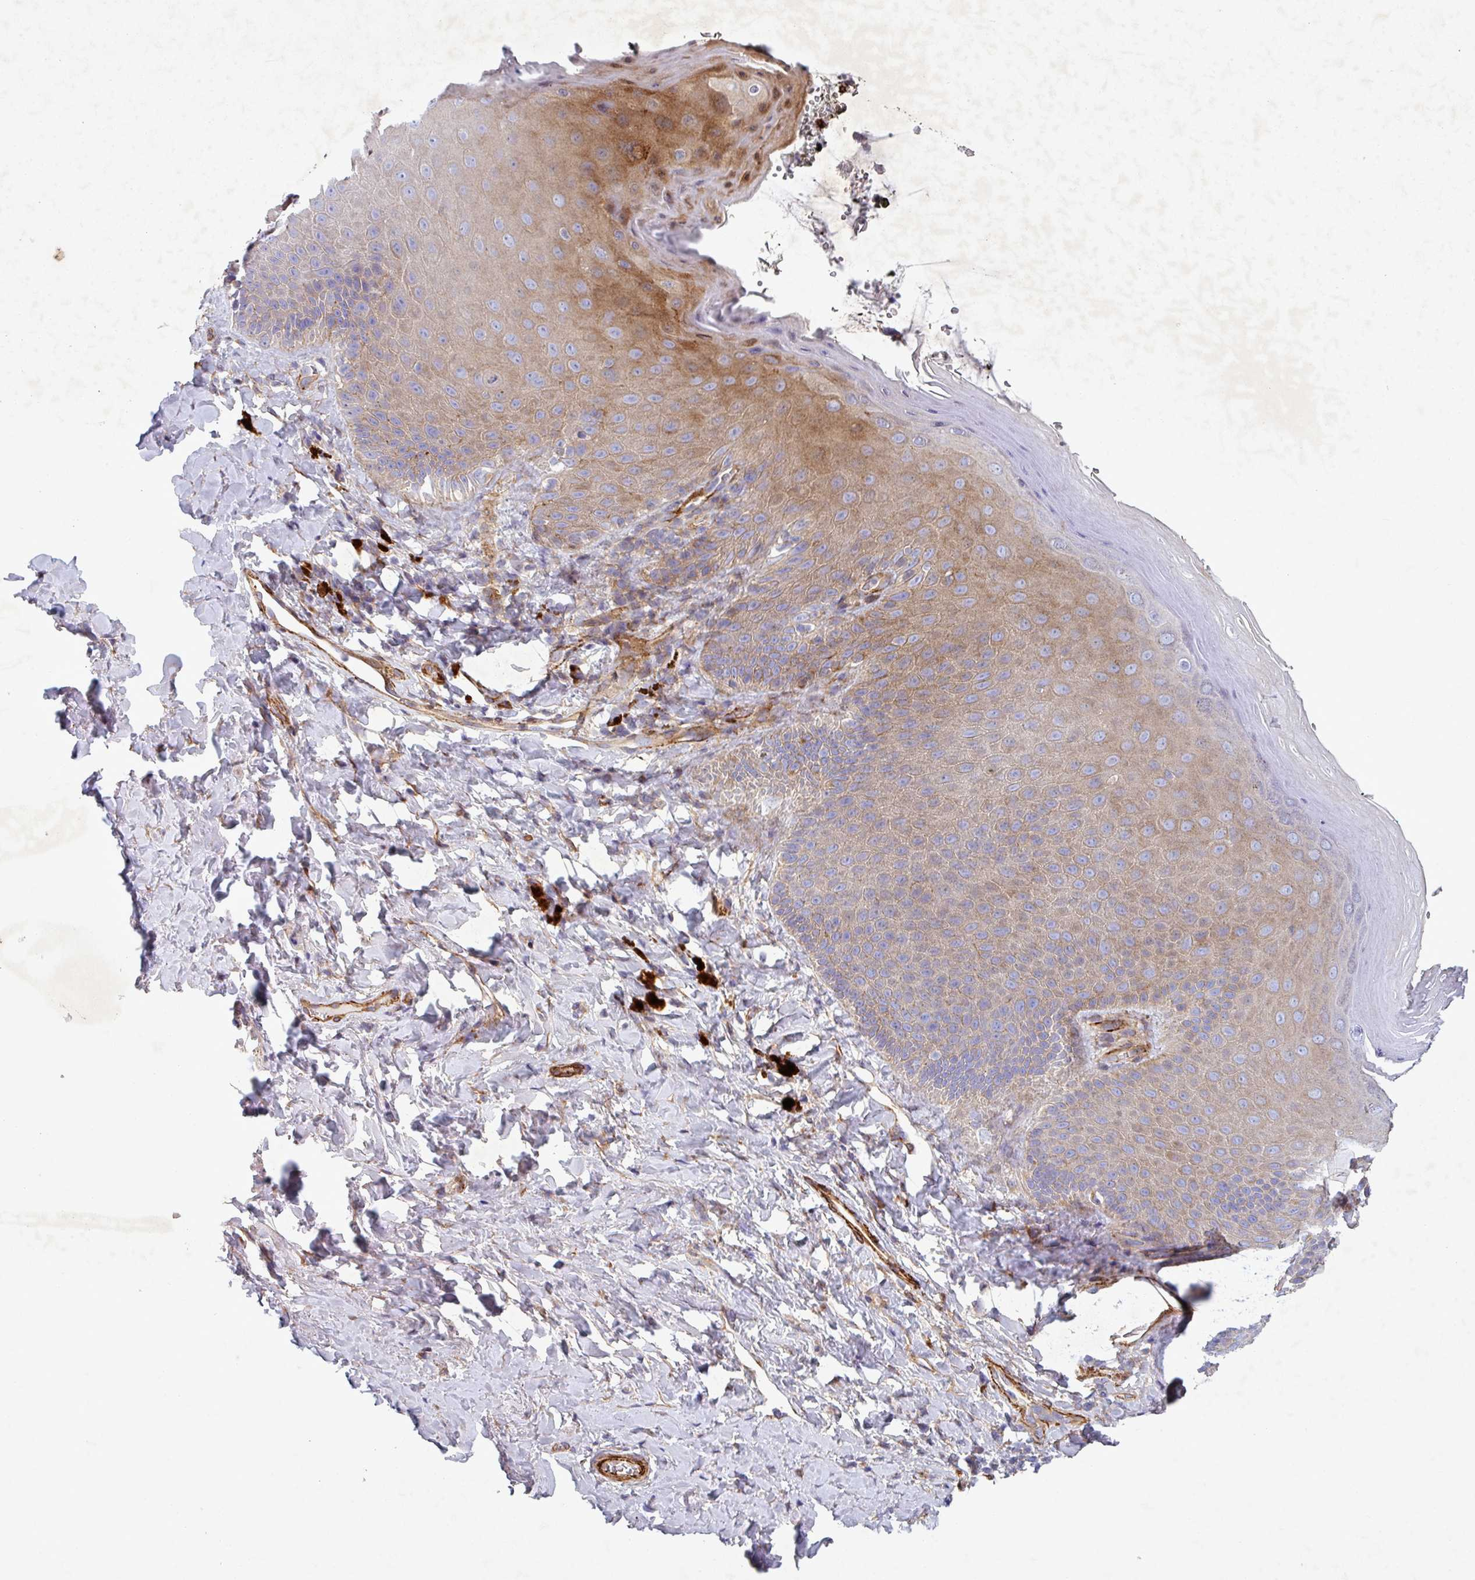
{"staining": {"intensity": "moderate", "quantity": "25%-75%", "location": "cytoplasmic/membranous"}, "tissue": "skin", "cell_type": "Epidermal cells", "image_type": "normal", "snomed": [{"axis": "morphology", "description": "Normal tissue, NOS"}, {"axis": "topography", "description": "Anal"}, {"axis": "topography", "description": "Peripheral nerve tissue"}], "caption": "Unremarkable skin shows moderate cytoplasmic/membranous expression in approximately 25%-75% of epidermal cells (Stains: DAB in brown, nuclei in blue, Microscopy: brightfield microscopy at high magnification)..", "gene": "ATP2C2", "patient": {"sex": "male", "age": 53}}